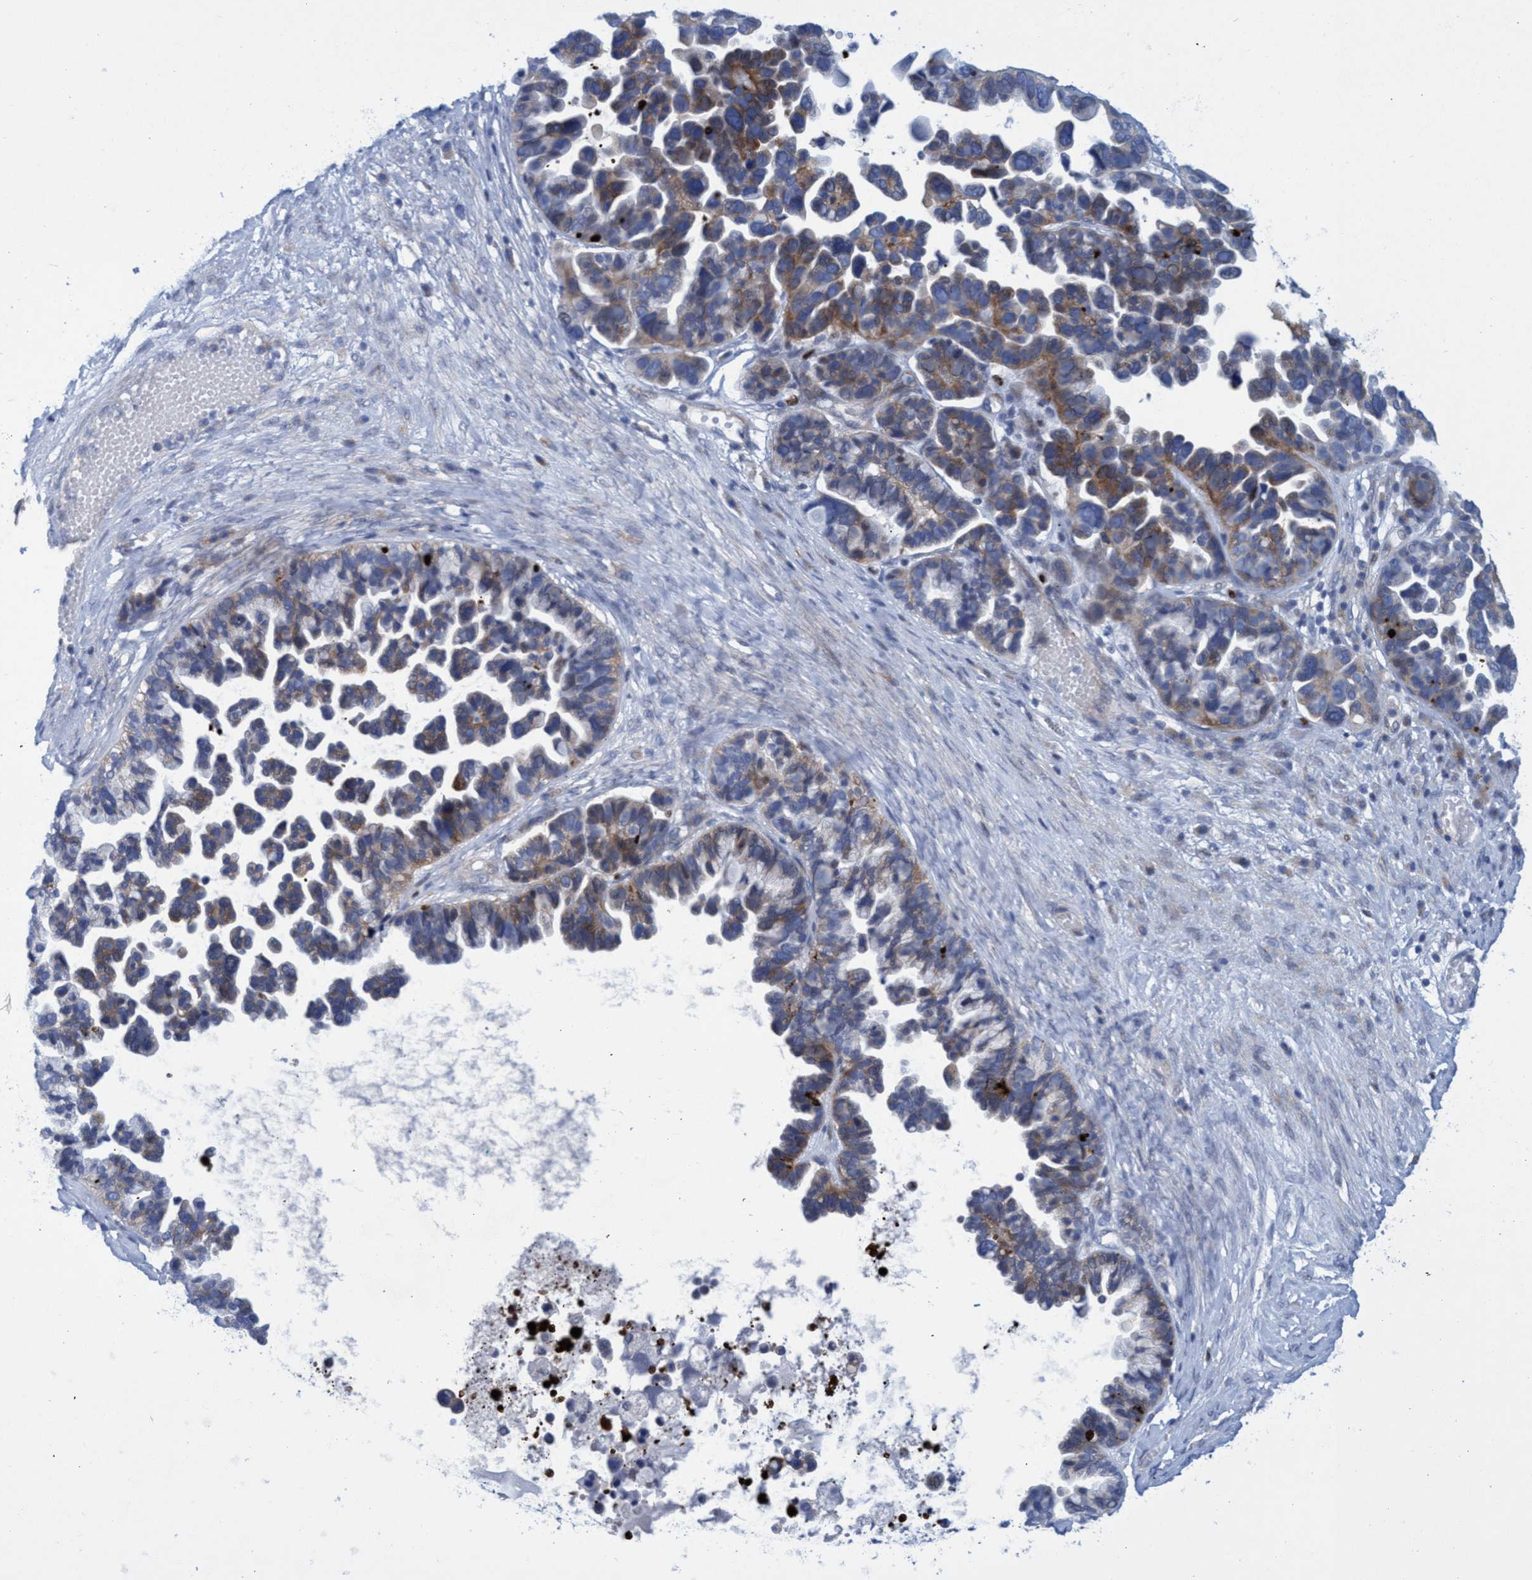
{"staining": {"intensity": "moderate", "quantity": ">75%", "location": "cytoplasmic/membranous"}, "tissue": "ovarian cancer", "cell_type": "Tumor cells", "image_type": "cancer", "snomed": [{"axis": "morphology", "description": "Cystadenocarcinoma, serous, NOS"}, {"axis": "topography", "description": "Ovary"}], "caption": "The immunohistochemical stain shows moderate cytoplasmic/membranous staining in tumor cells of ovarian serous cystadenocarcinoma tissue. (DAB IHC, brown staining for protein, blue staining for nuclei).", "gene": "R3HCC1", "patient": {"sex": "female", "age": 56}}